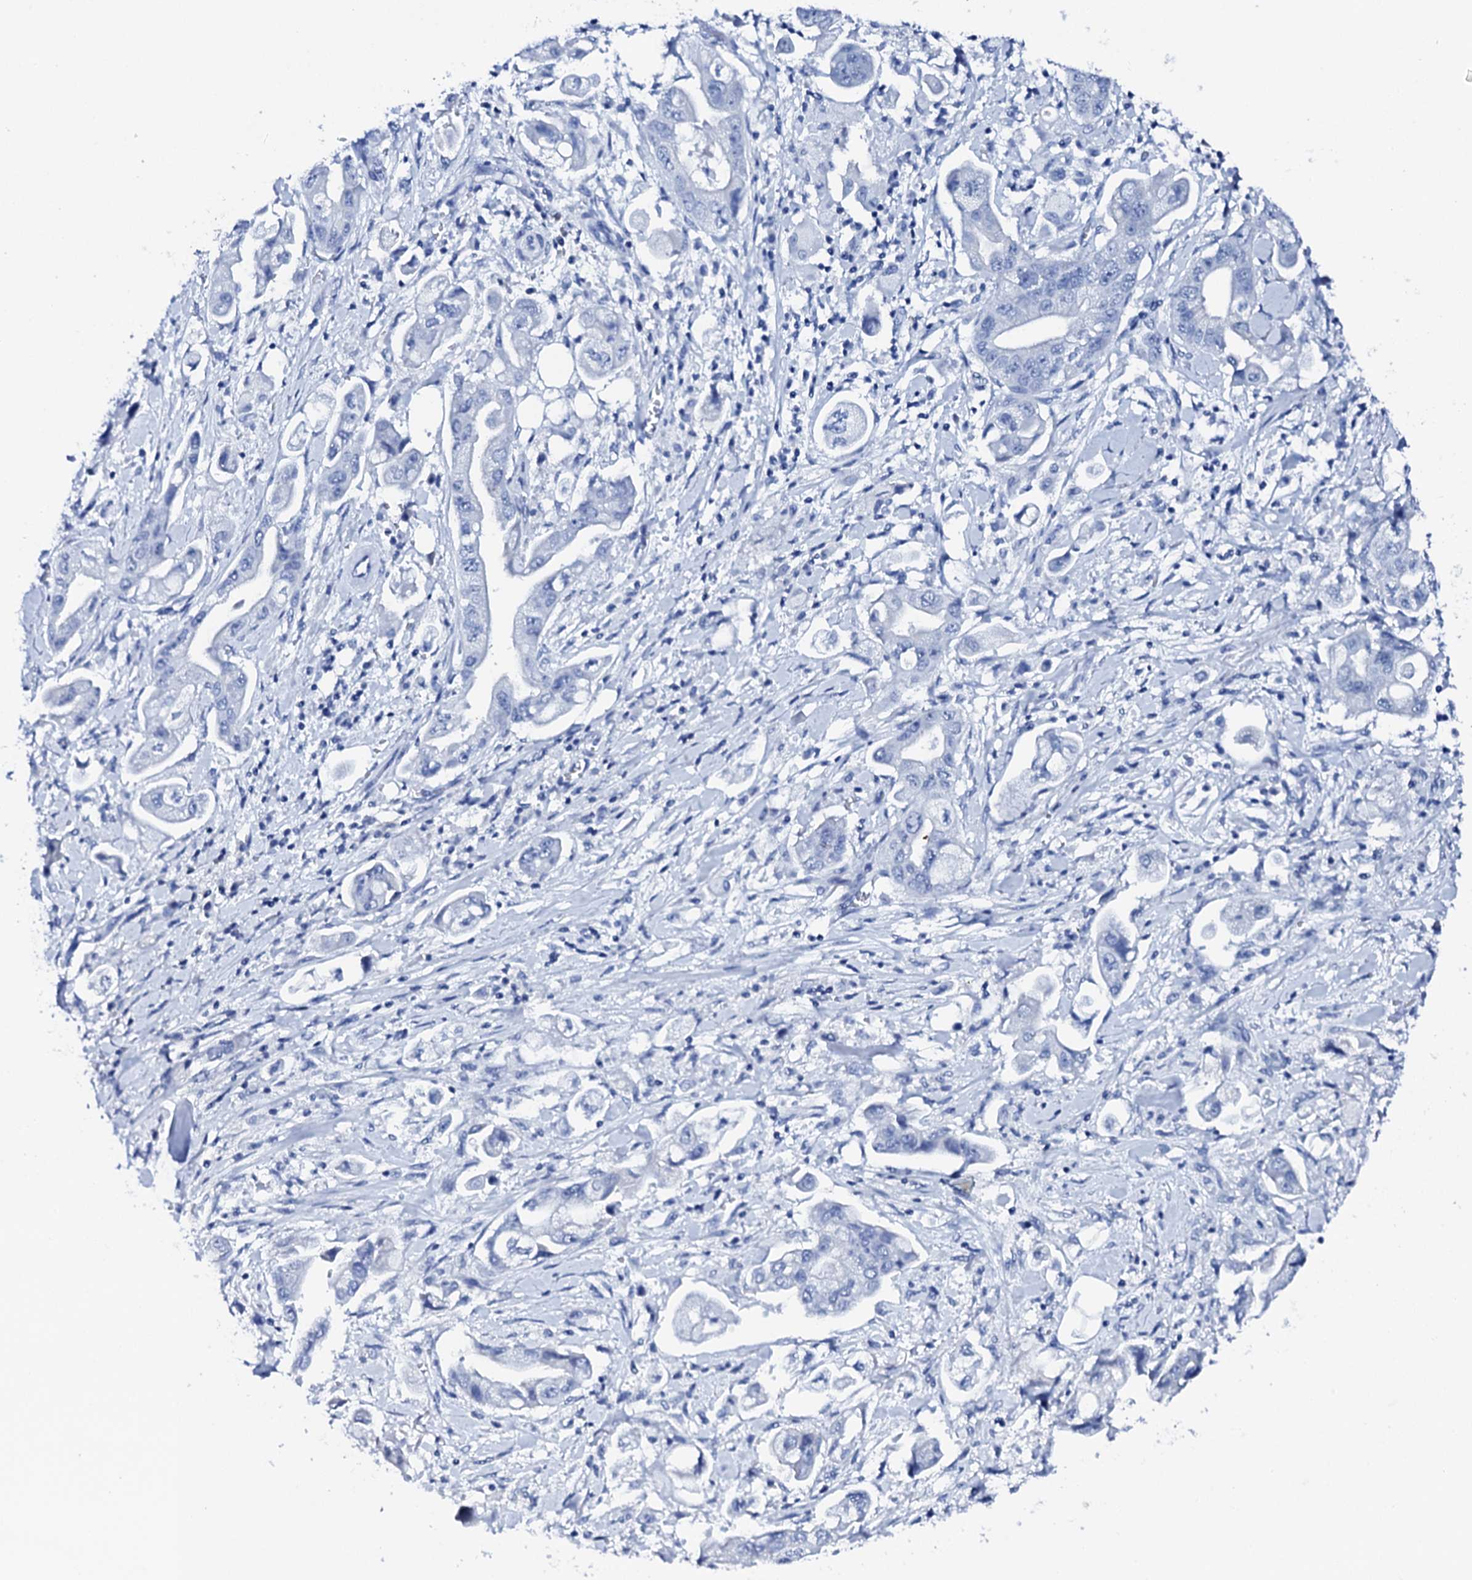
{"staining": {"intensity": "negative", "quantity": "none", "location": "none"}, "tissue": "stomach cancer", "cell_type": "Tumor cells", "image_type": "cancer", "snomed": [{"axis": "morphology", "description": "Adenocarcinoma, NOS"}, {"axis": "topography", "description": "Stomach"}], "caption": "Image shows no significant protein positivity in tumor cells of stomach adenocarcinoma.", "gene": "FBXL16", "patient": {"sex": "male", "age": 62}}